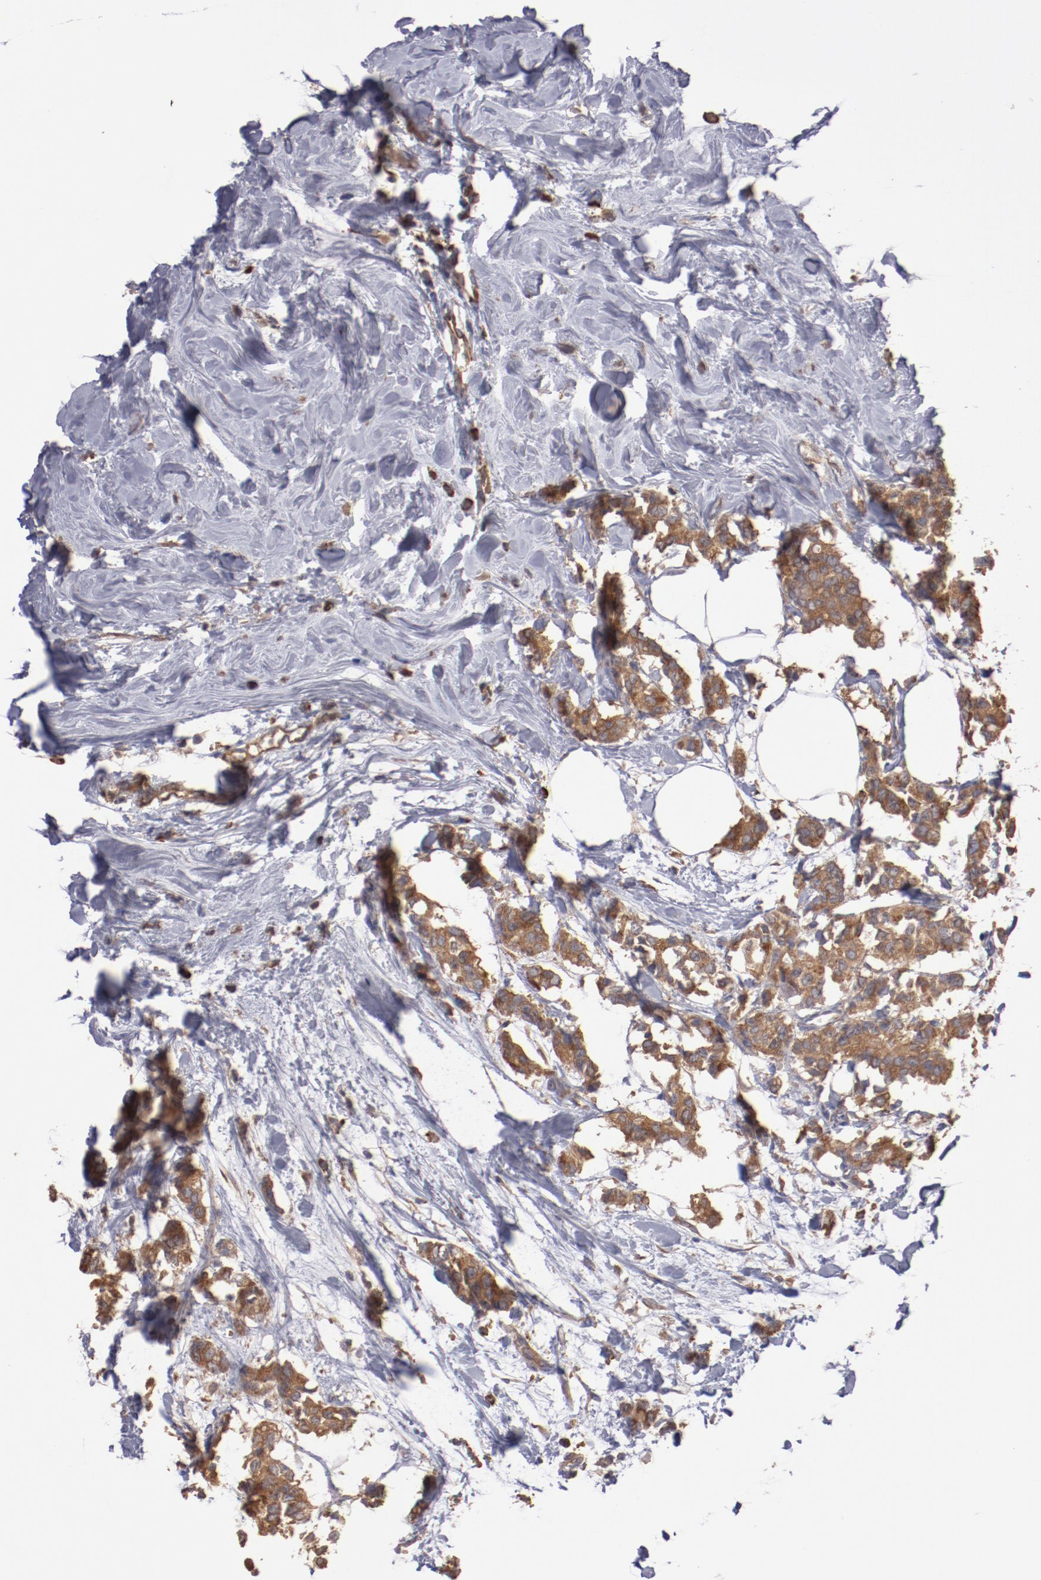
{"staining": {"intensity": "moderate", "quantity": ">75%", "location": "cytoplasmic/membranous"}, "tissue": "breast cancer", "cell_type": "Tumor cells", "image_type": "cancer", "snomed": [{"axis": "morphology", "description": "Duct carcinoma"}, {"axis": "topography", "description": "Breast"}], "caption": "Moderate cytoplasmic/membranous protein staining is seen in about >75% of tumor cells in breast infiltrating ductal carcinoma.", "gene": "NFKBIE", "patient": {"sex": "female", "age": 84}}